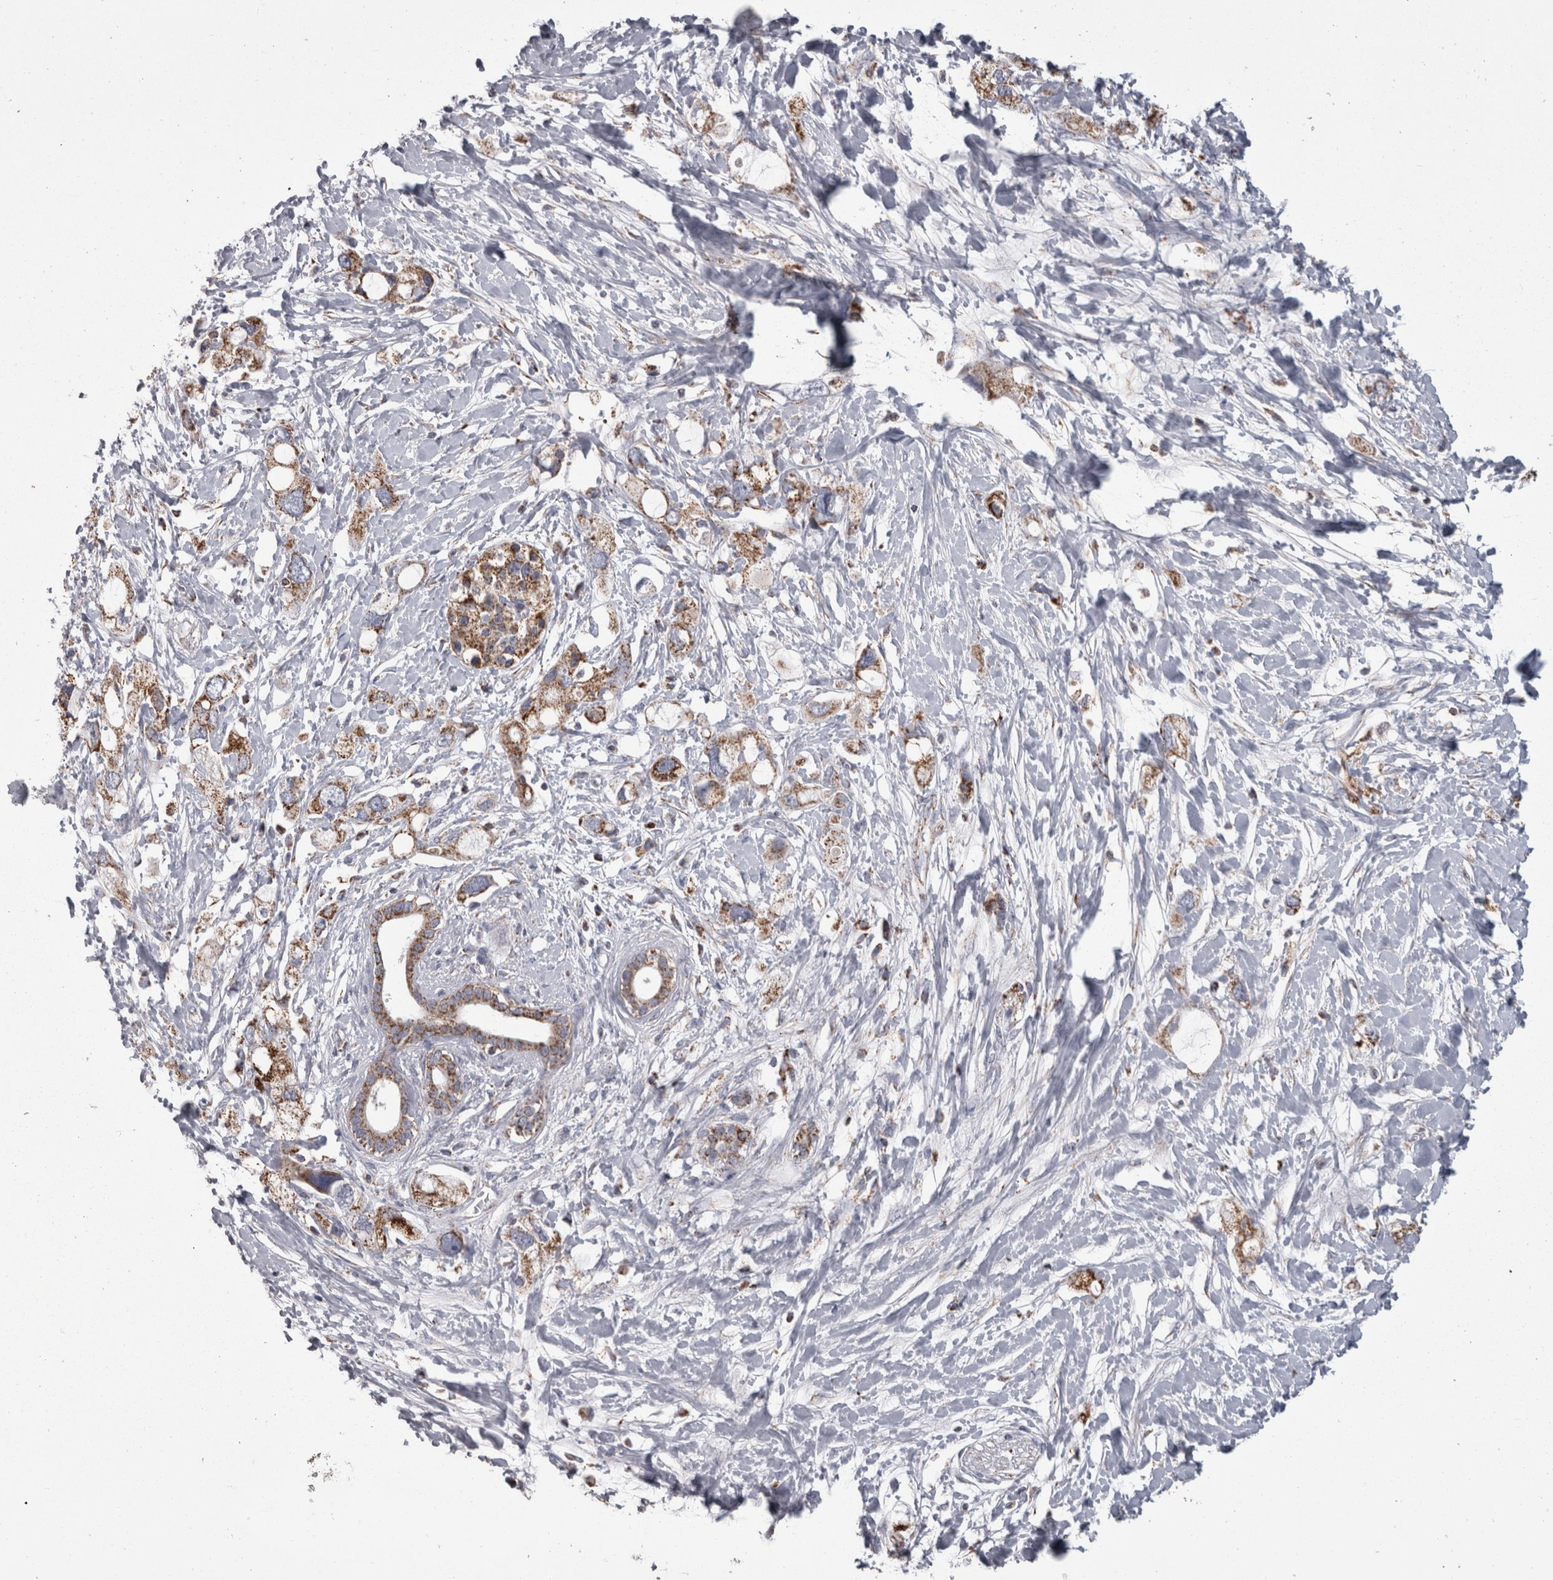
{"staining": {"intensity": "moderate", "quantity": ">75%", "location": "cytoplasmic/membranous"}, "tissue": "pancreatic cancer", "cell_type": "Tumor cells", "image_type": "cancer", "snomed": [{"axis": "morphology", "description": "Adenocarcinoma, NOS"}, {"axis": "topography", "description": "Pancreas"}], "caption": "A brown stain highlights moderate cytoplasmic/membranous staining of a protein in pancreatic adenocarcinoma tumor cells. (Brightfield microscopy of DAB IHC at high magnification).", "gene": "MDH2", "patient": {"sex": "female", "age": 56}}